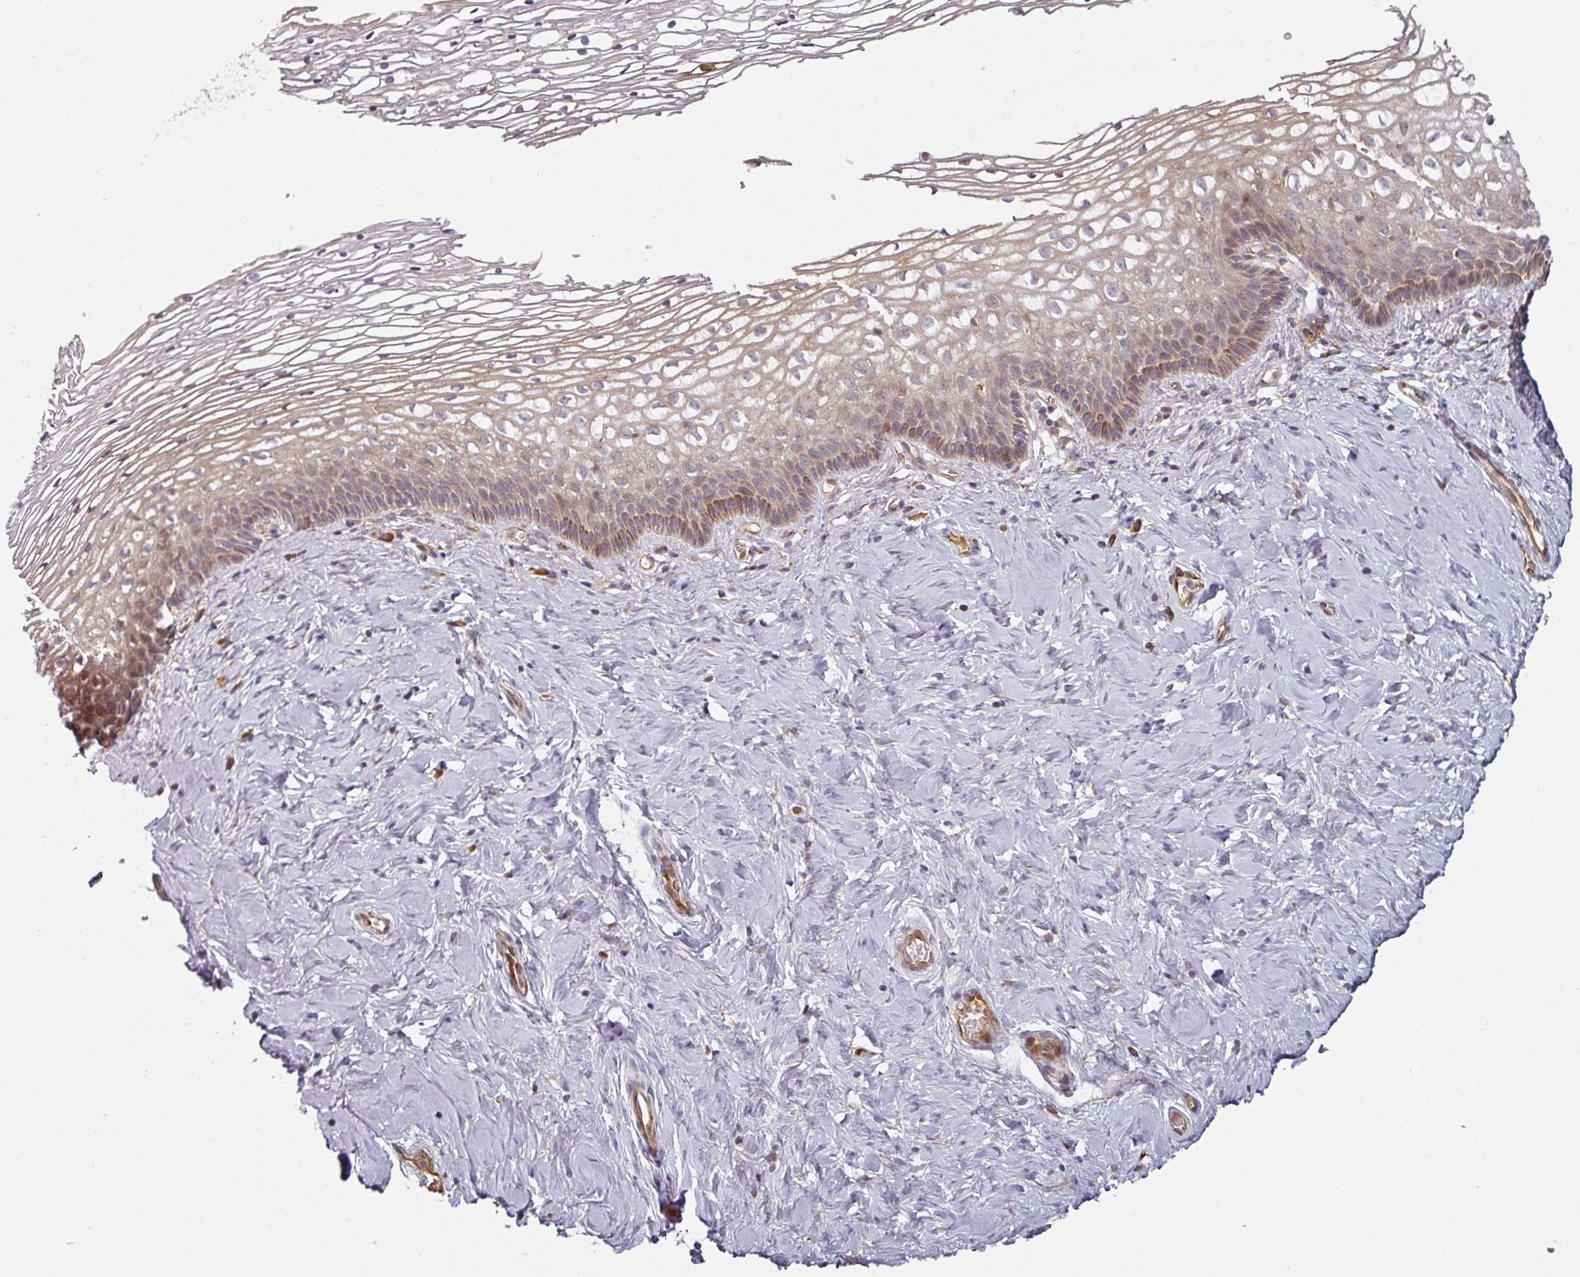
{"staining": {"intensity": "weak", "quantity": ">75%", "location": "cytoplasmic/membranous"}, "tissue": "cervix", "cell_type": "Glandular cells", "image_type": "normal", "snomed": [{"axis": "morphology", "description": "Normal tissue, NOS"}, {"axis": "topography", "description": "Cervix"}], "caption": "High-power microscopy captured an immunohistochemistry photomicrograph of benign cervix, revealing weak cytoplasmic/membranous staining in about >75% of glandular cells.", "gene": "CEP78", "patient": {"sex": "female", "age": 36}}